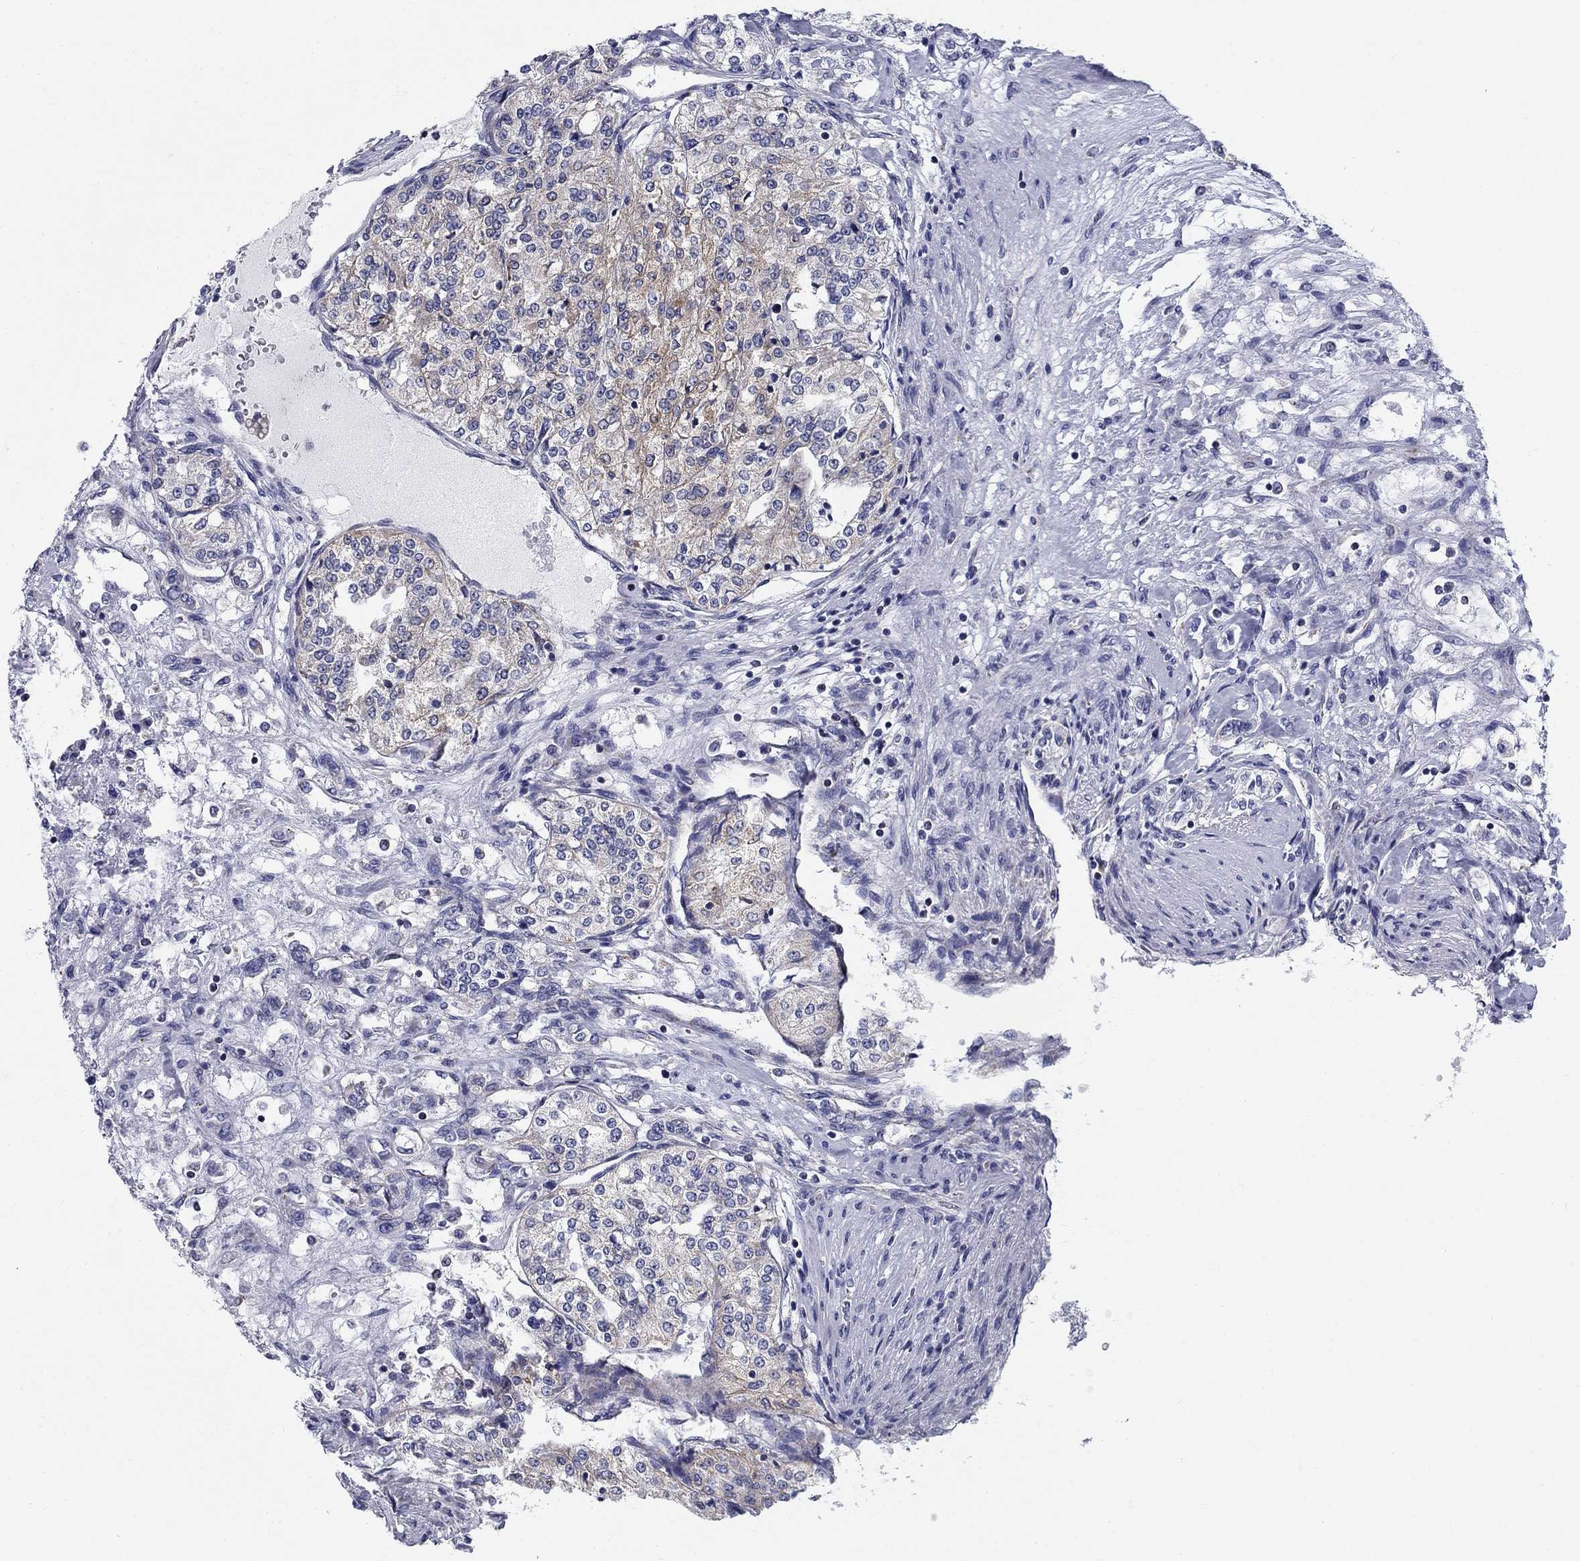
{"staining": {"intensity": "negative", "quantity": "none", "location": "none"}, "tissue": "renal cancer", "cell_type": "Tumor cells", "image_type": "cancer", "snomed": [{"axis": "morphology", "description": "Adenocarcinoma, NOS"}, {"axis": "topography", "description": "Kidney"}], "caption": "Protein analysis of renal adenocarcinoma reveals no significant expression in tumor cells.", "gene": "UPB1", "patient": {"sex": "female", "age": 63}}